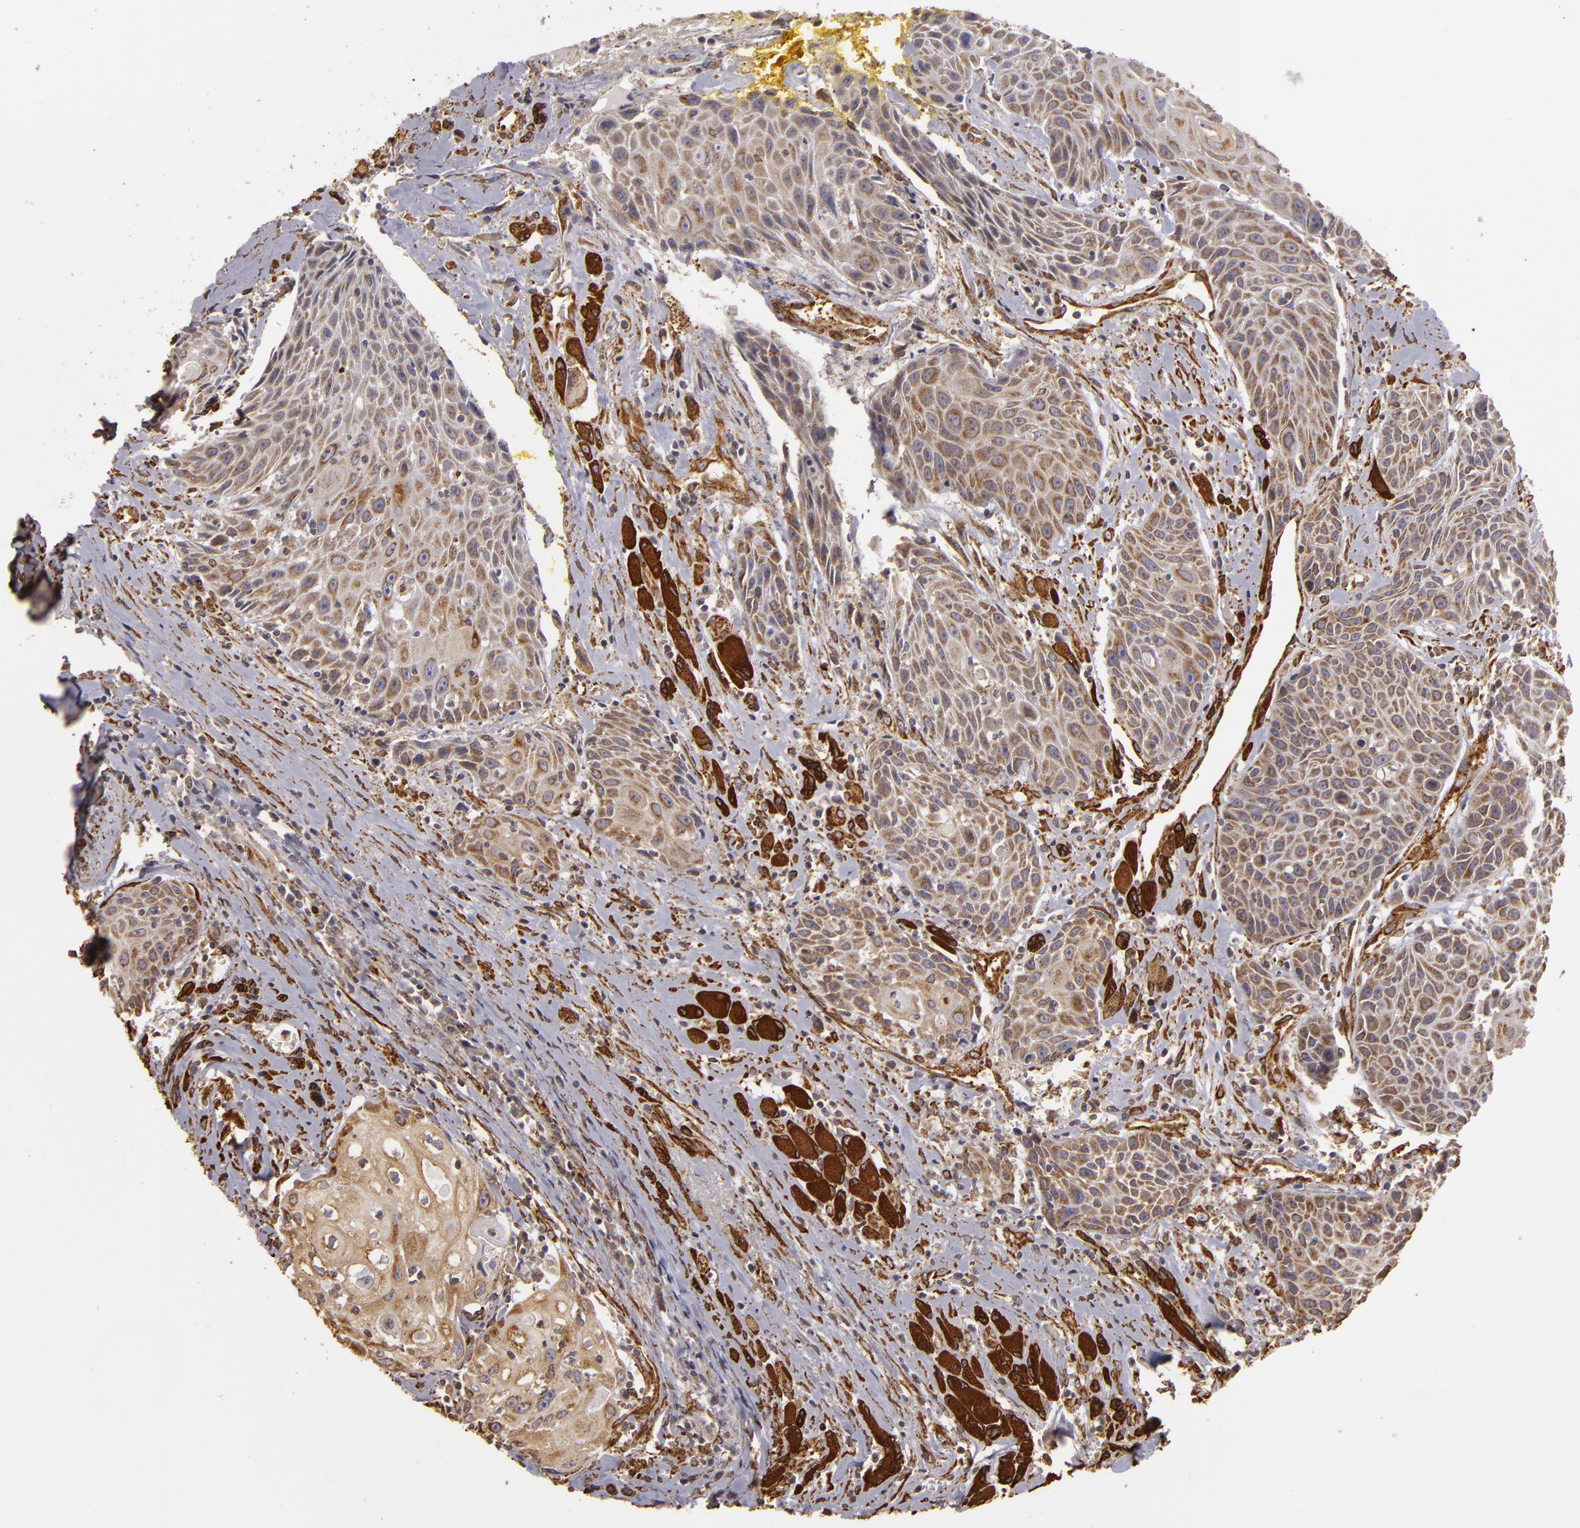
{"staining": {"intensity": "moderate", "quantity": ">75%", "location": "cytoplasmic/membranous"}, "tissue": "head and neck cancer", "cell_type": "Tumor cells", "image_type": "cancer", "snomed": [{"axis": "morphology", "description": "Squamous cell carcinoma, NOS"}, {"axis": "topography", "description": "Oral tissue"}, {"axis": "topography", "description": "Head-Neck"}], "caption": "Immunohistochemistry (DAB) staining of human squamous cell carcinoma (head and neck) demonstrates moderate cytoplasmic/membranous protein expression in approximately >75% of tumor cells.", "gene": "CYB5R3", "patient": {"sex": "female", "age": 82}}